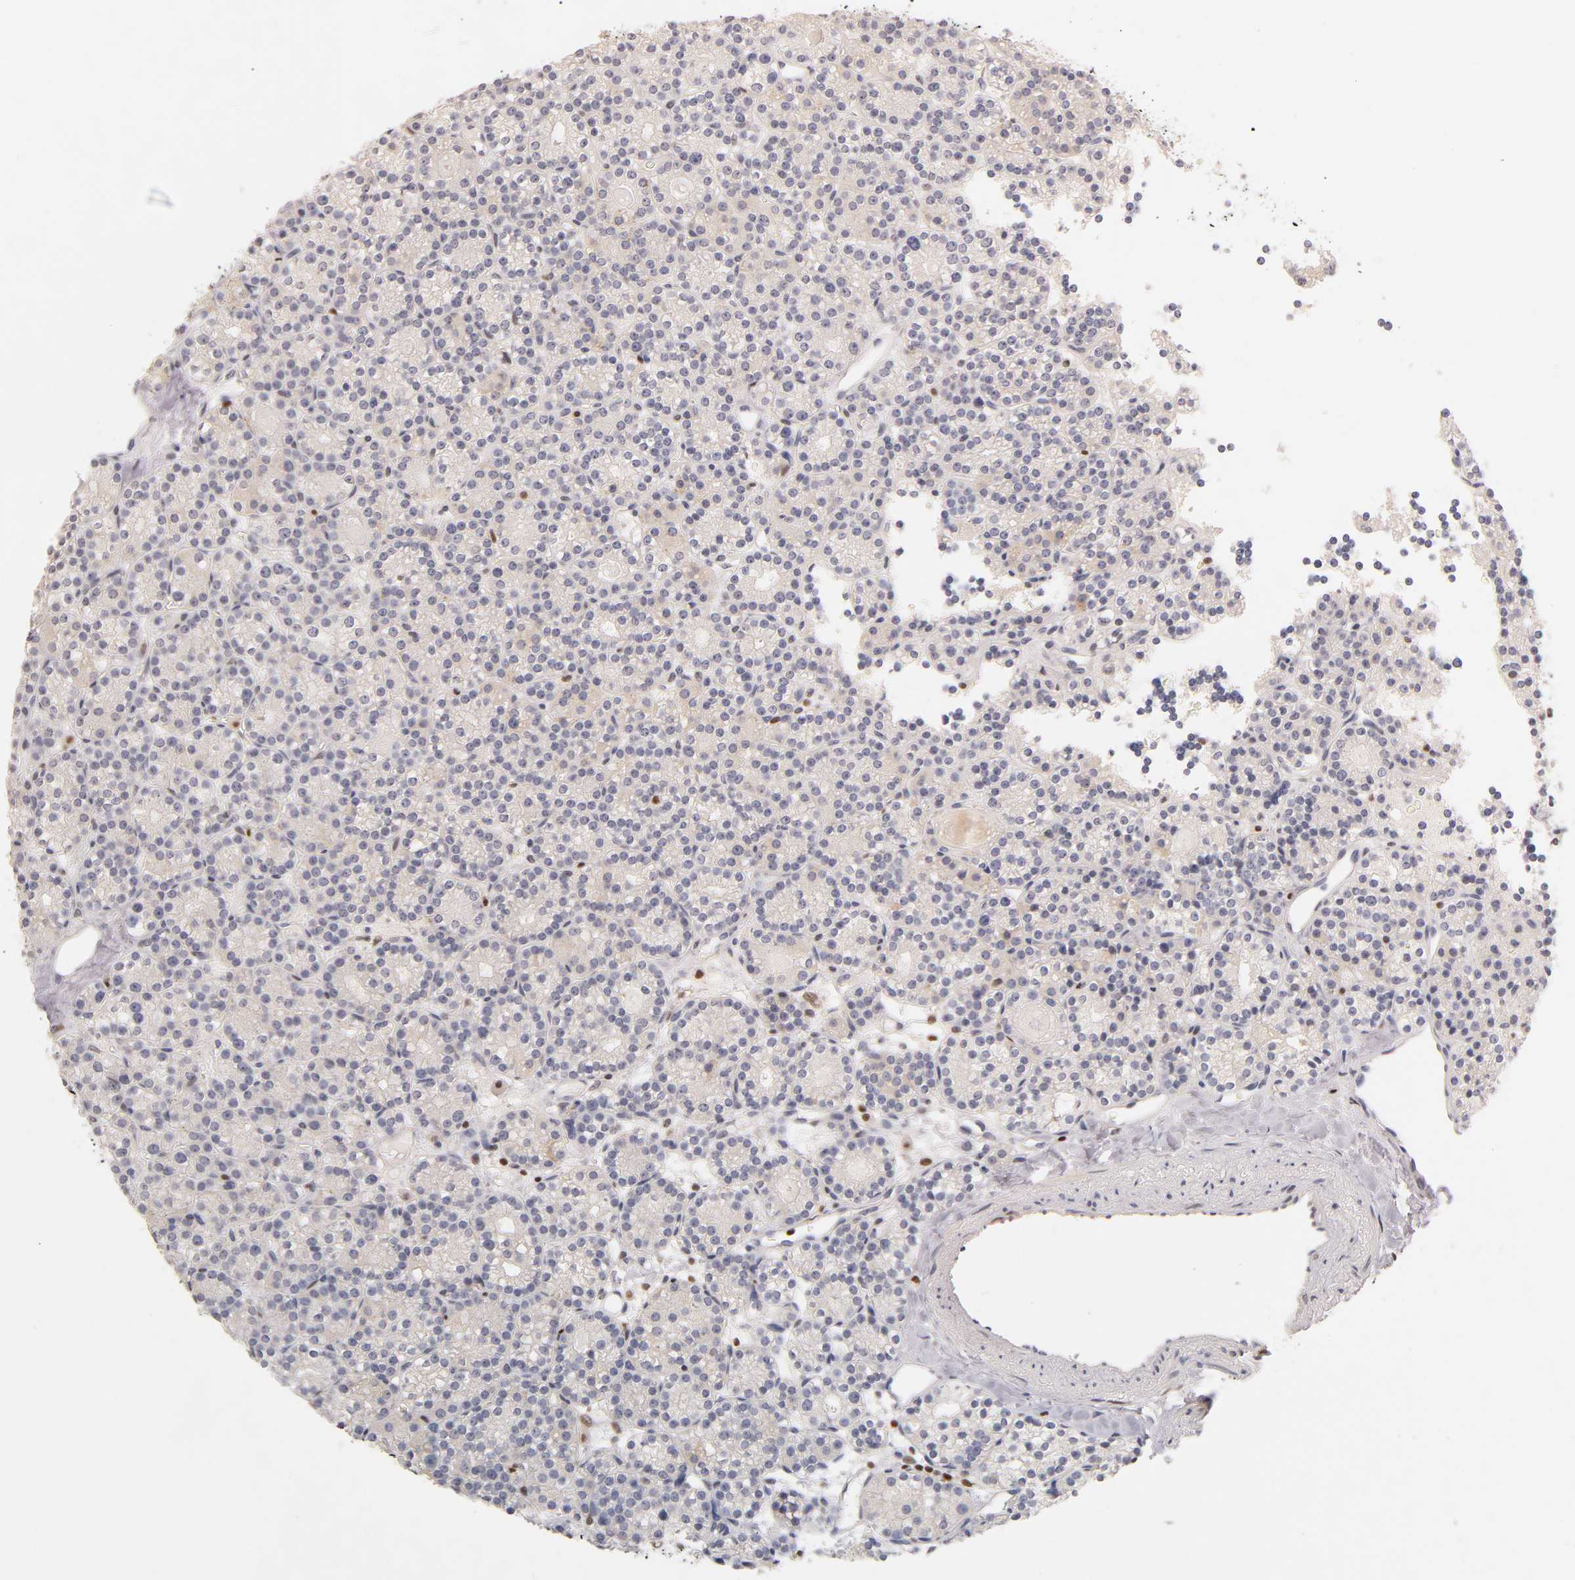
{"staining": {"intensity": "negative", "quantity": "none", "location": "none"}, "tissue": "parathyroid gland", "cell_type": "Glandular cells", "image_type": "normal", "snomed": [{"axis": "morphology", "description": "Normal tissue, NOS"}, {"axis": "topography", "description": "Parathyroid gland"}], "caption": "Human parathyroid gland stained for a protein using IHC shows no staining in glandular cells.", "gene": "RUNX1", "patient": {"sex": "female", "age": 64}}